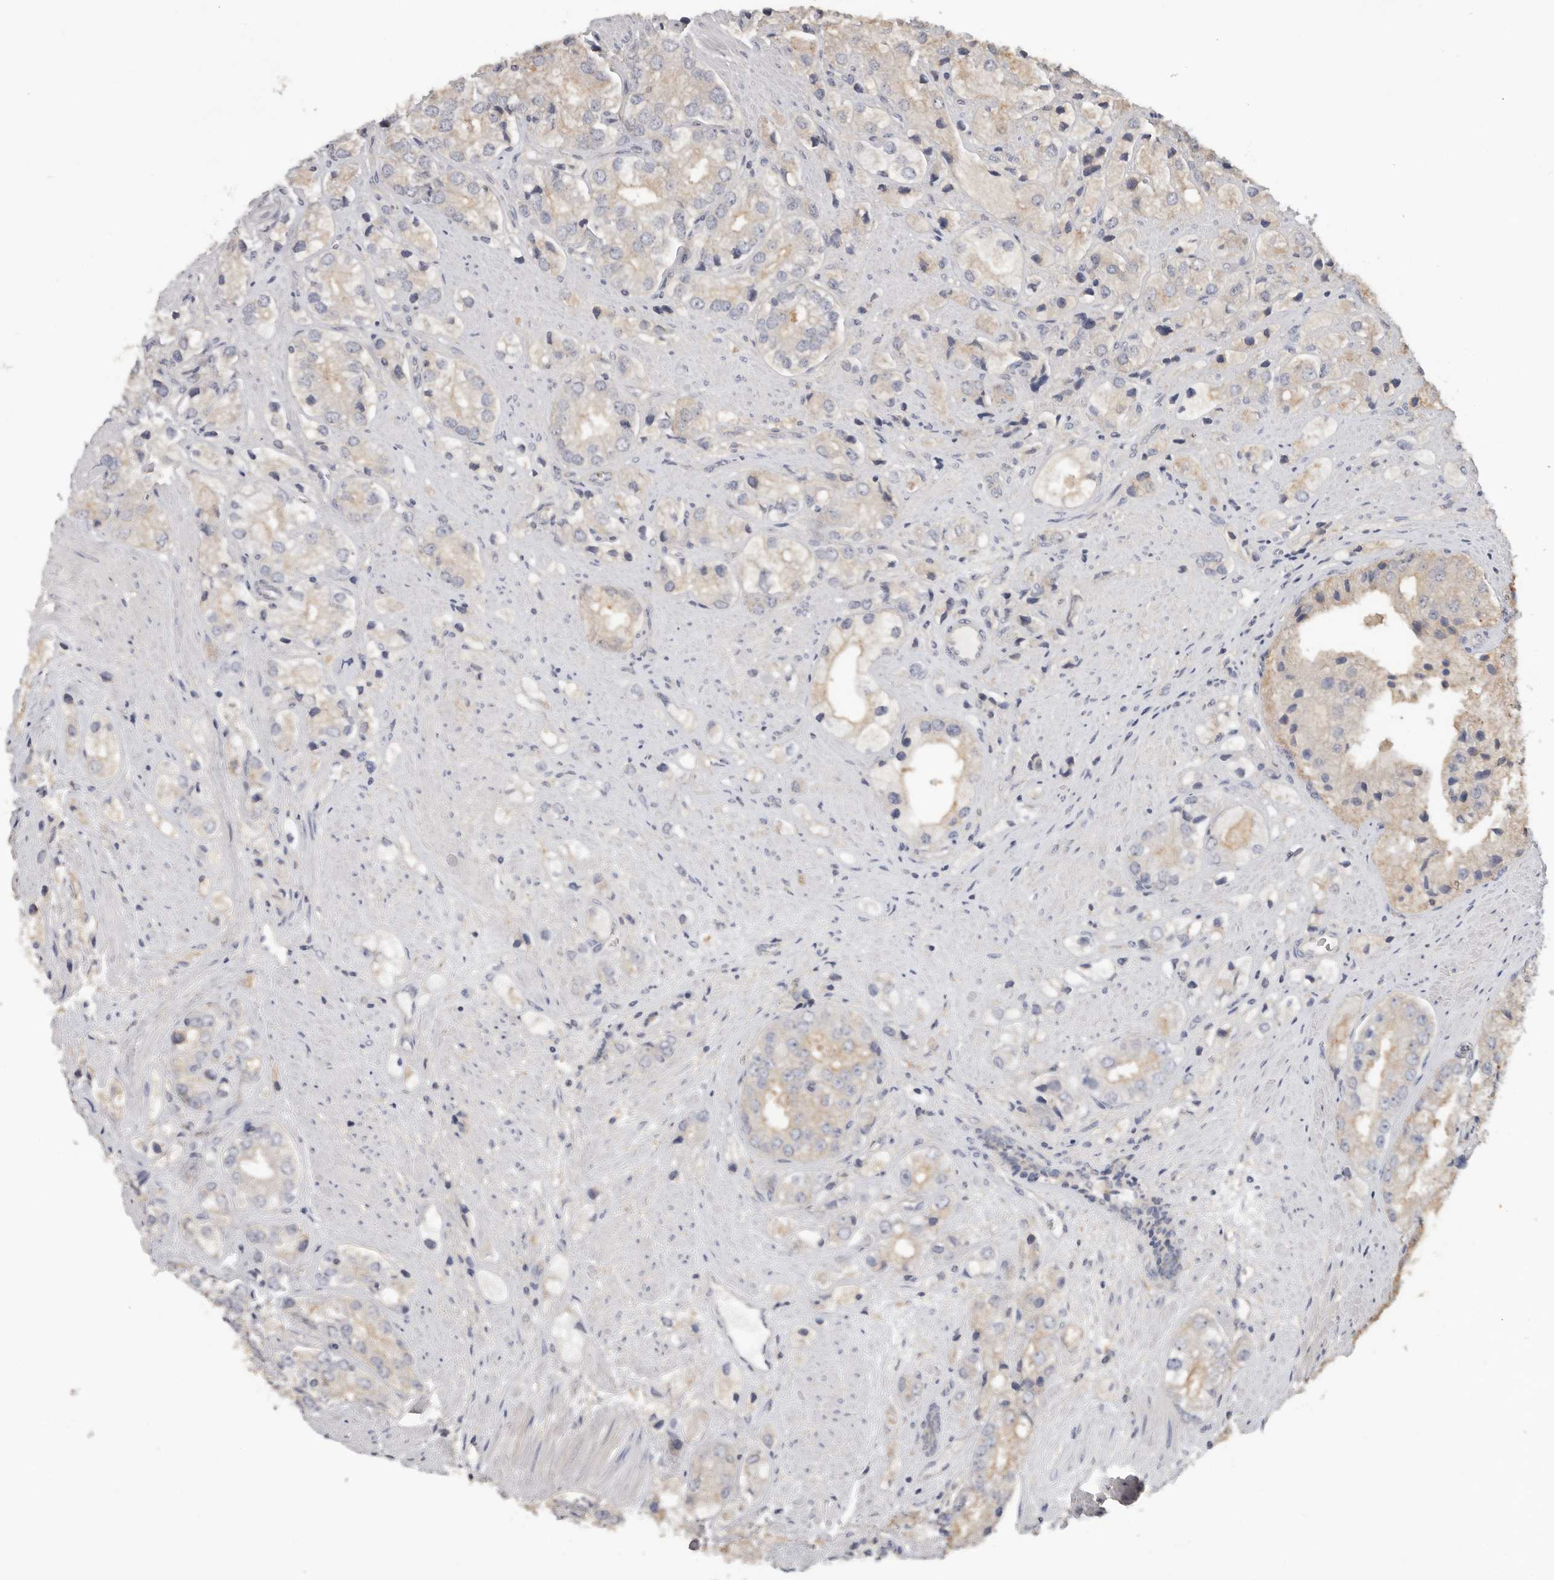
{"staining": {"intensity": "weak", "quantity": "<25%", "location": "cytoplasmic/membranous"}, "tissue": "prostate cancer", "cell_type": "Tumor cells", "image_type": "cancer", "snomed": [{"axis": "morphology", "description": "Adenocarcinoma, High grade"}, {"axis": "topography", "description": "Prostate"}], "caption": "DAB immunohistochemical staining of prostate cancer exhibits no significant positivity in tumor cells.", "gene": "WDTC1", "patient": {"sex": "male", "age": 50}}